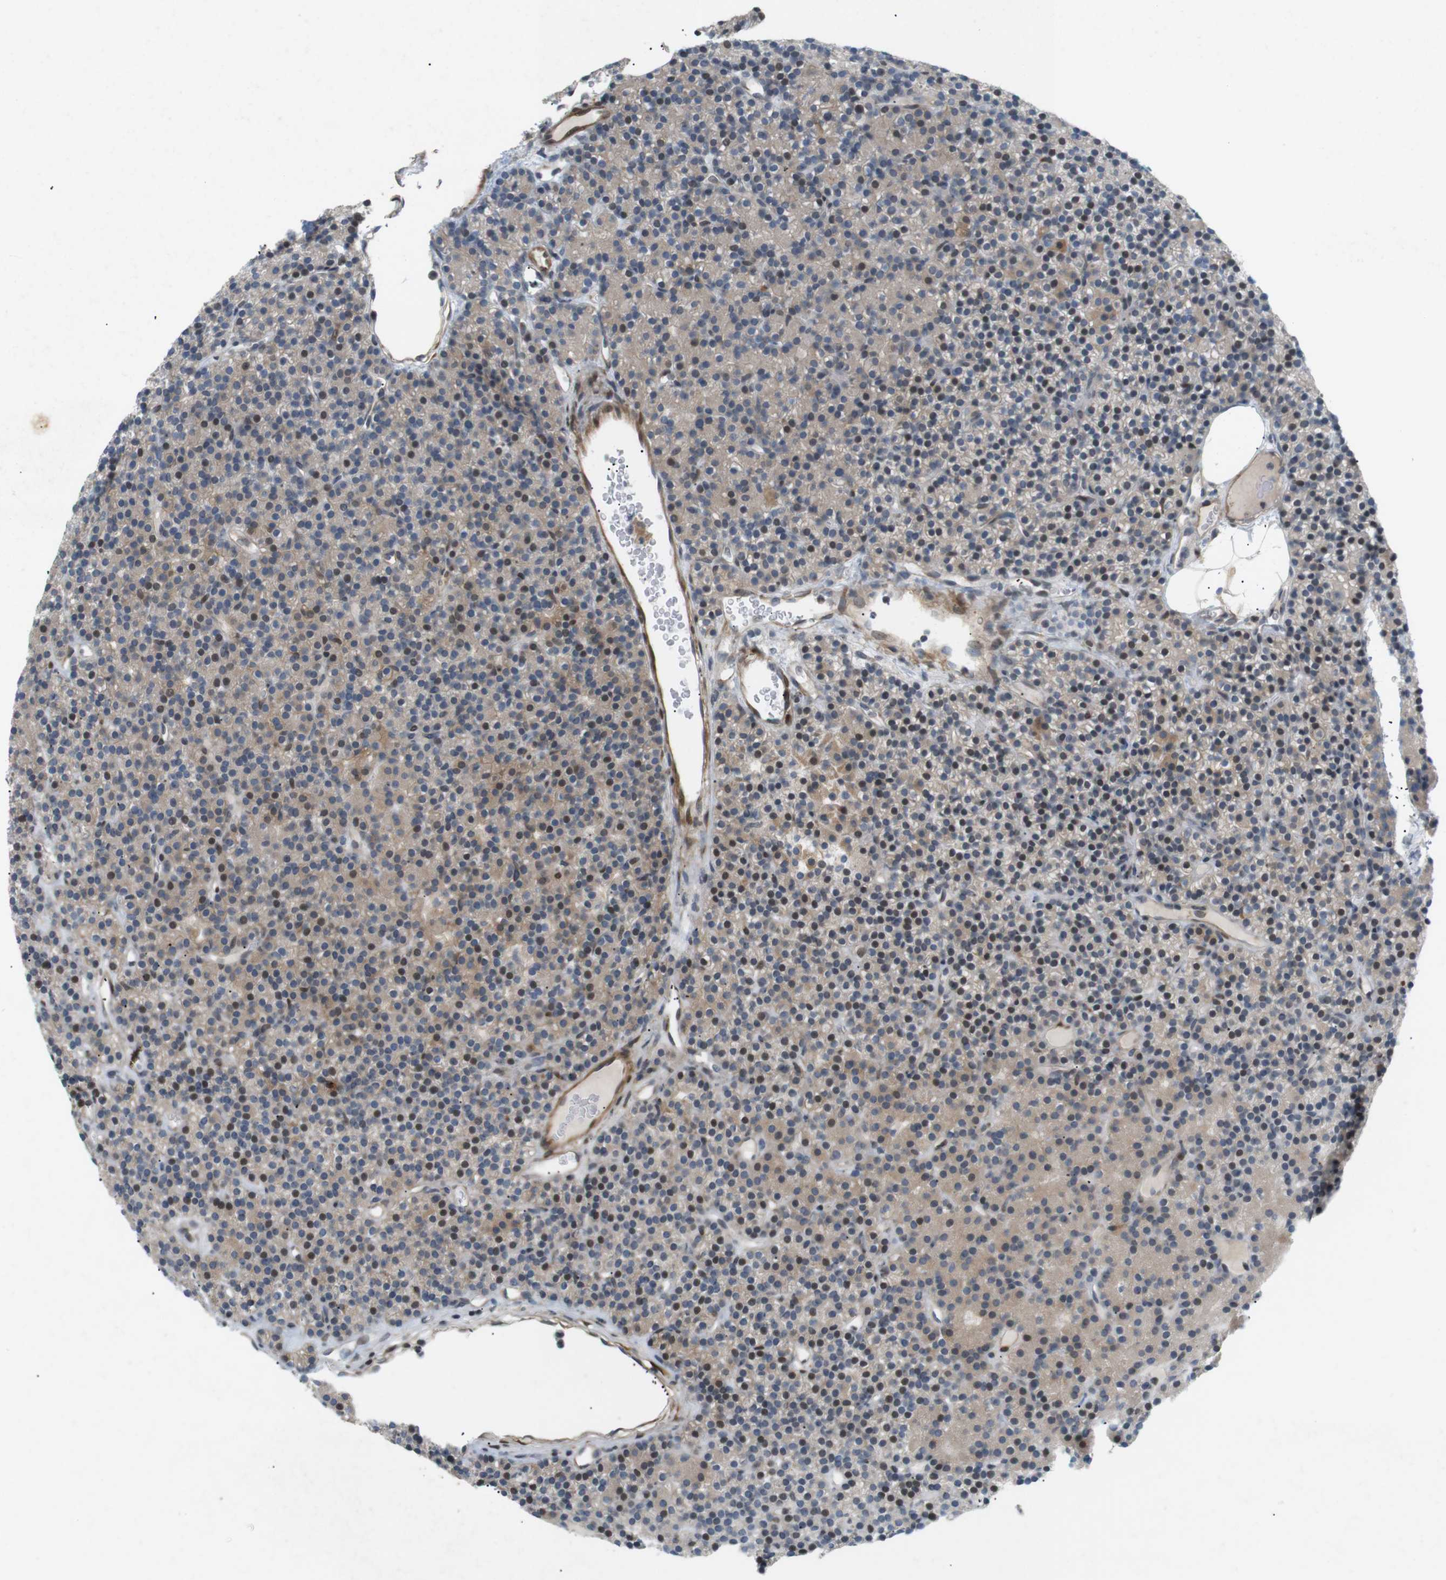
{"staining": {"intensity": "moderate", "quantity": "25%-75%", "location": "cytoplasmic/membranous,nuclear"}, "tissue": "parathyroid gland", "cell_type": "Glandular cells", "image_type": "normal", "snomed": [{"axis": "morphology", "description": "Normal tissue, NOS"}, {"axis": "morphology", "description": "Hyperplasia, NOS"}, {"axis": "topography", "description": "Parathyroid gland"}], "caption": "Parathyroid gland stained with IHC shows moderate cytoplasmic/membranous,nuclear expression in about 25%-75% of glandular cells.", "gene": "PPP1R14A", "patient": {"sex": "male", "age": 44}}